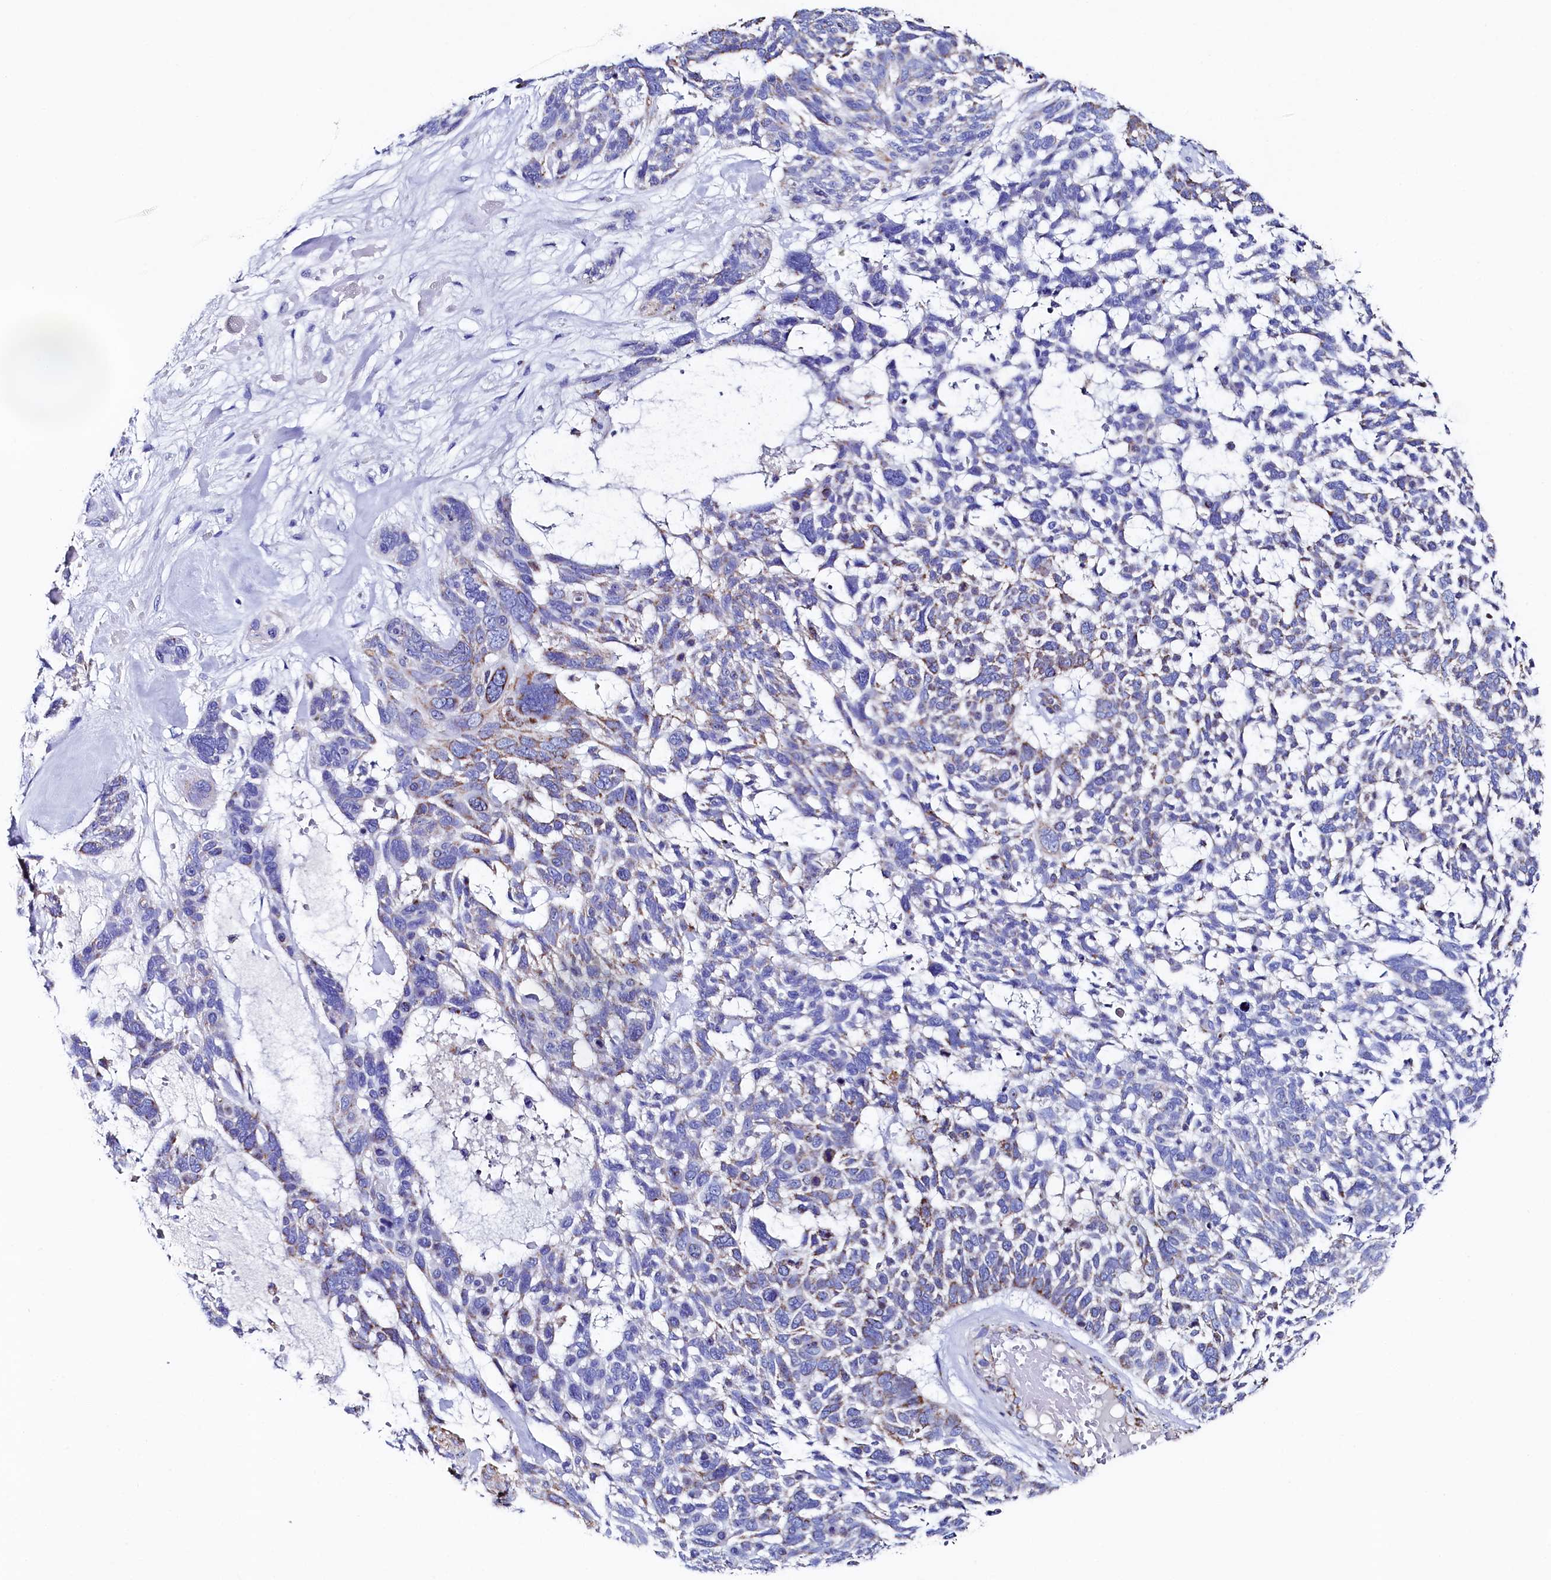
{"staining": {"intensity": "moderate", "quantity": "<25%", "location": "cytoplasmic/membranous"}, "tissue": "skin cancer", "cell_type": "Tumor cells", "image_type": "cancer", "snomed": [{"axis": "morphology", "description": "Basal cell carcinoma"}, {"axis": "topography", "description": "Skin"}], "caption": "Immunohistochemistry histopathology image of neoplastic tissue: human skin cancer (basal cell carcinoma) stained using immunohistochemistry (IHC) displays low levels of moderate protein expression localized specifically in the cytoplasmic/membranous of tumor cells, appearing as a cytoplasmic/membranous brown color.", "gene": "MMAB", "patient": {"sex": "male", "age": 88}}